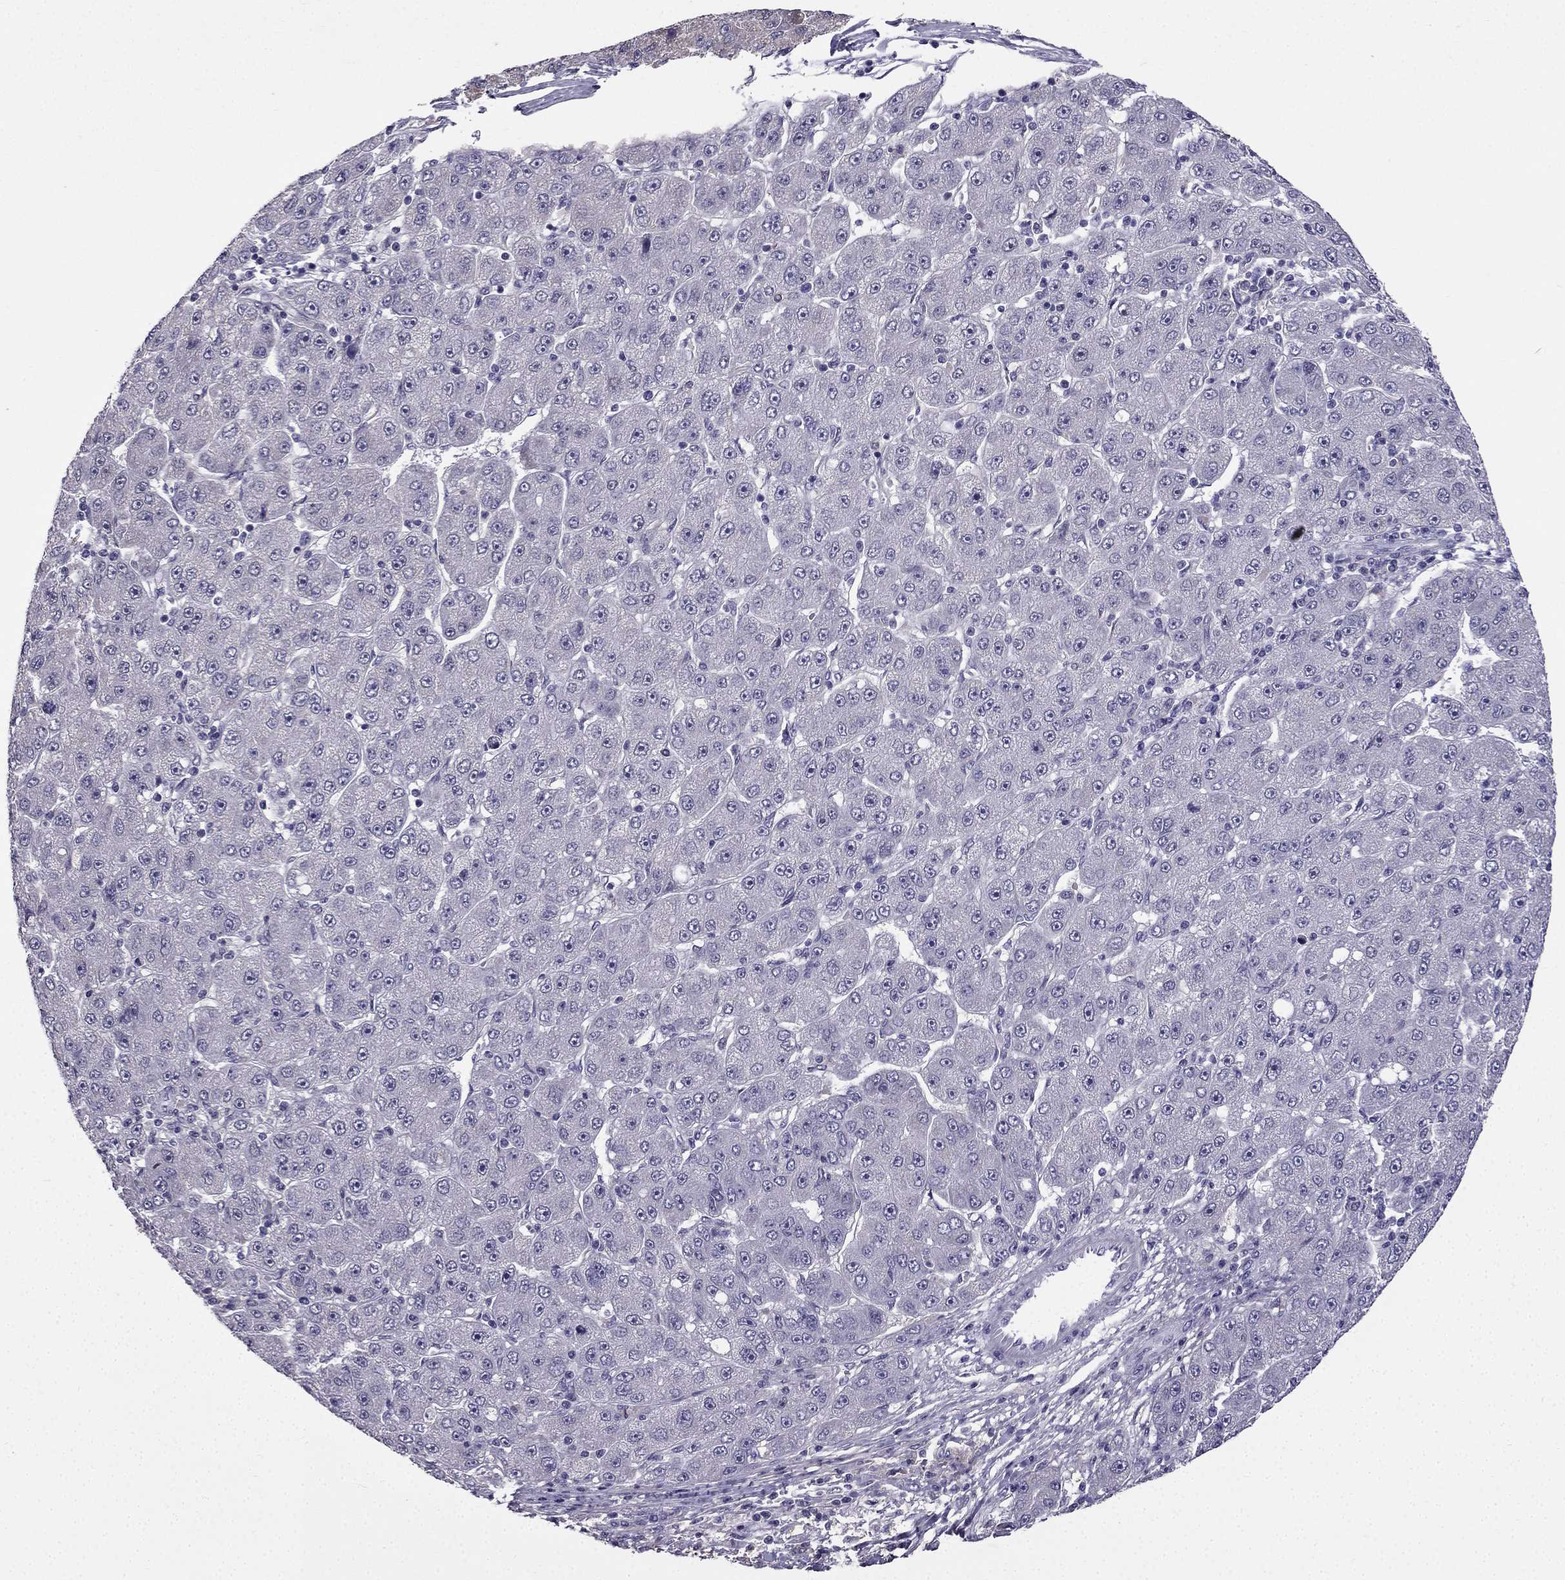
{"staining": {"intensity": "weak", "quantity": "25%-75%", "location": "cytoplasmic/membranous"}, "tissue": "liver cancer", "cell_type": "Tumor cells", "image_type": "cancer", "snomed": [{"axis": "morphology", "description": "Carcinoma, Hepatocellular, NOS"}, {"axis": "topography", "description": "Liver"}], "caption": "Immunohistochemical staining of human liver cancer shows low levels of weak cytoplasmic/membranous staining in approximately 25%-75% of tumor cells.", "gene": "SLC6A2", "patient": {"sex": "male", "age": 67}}